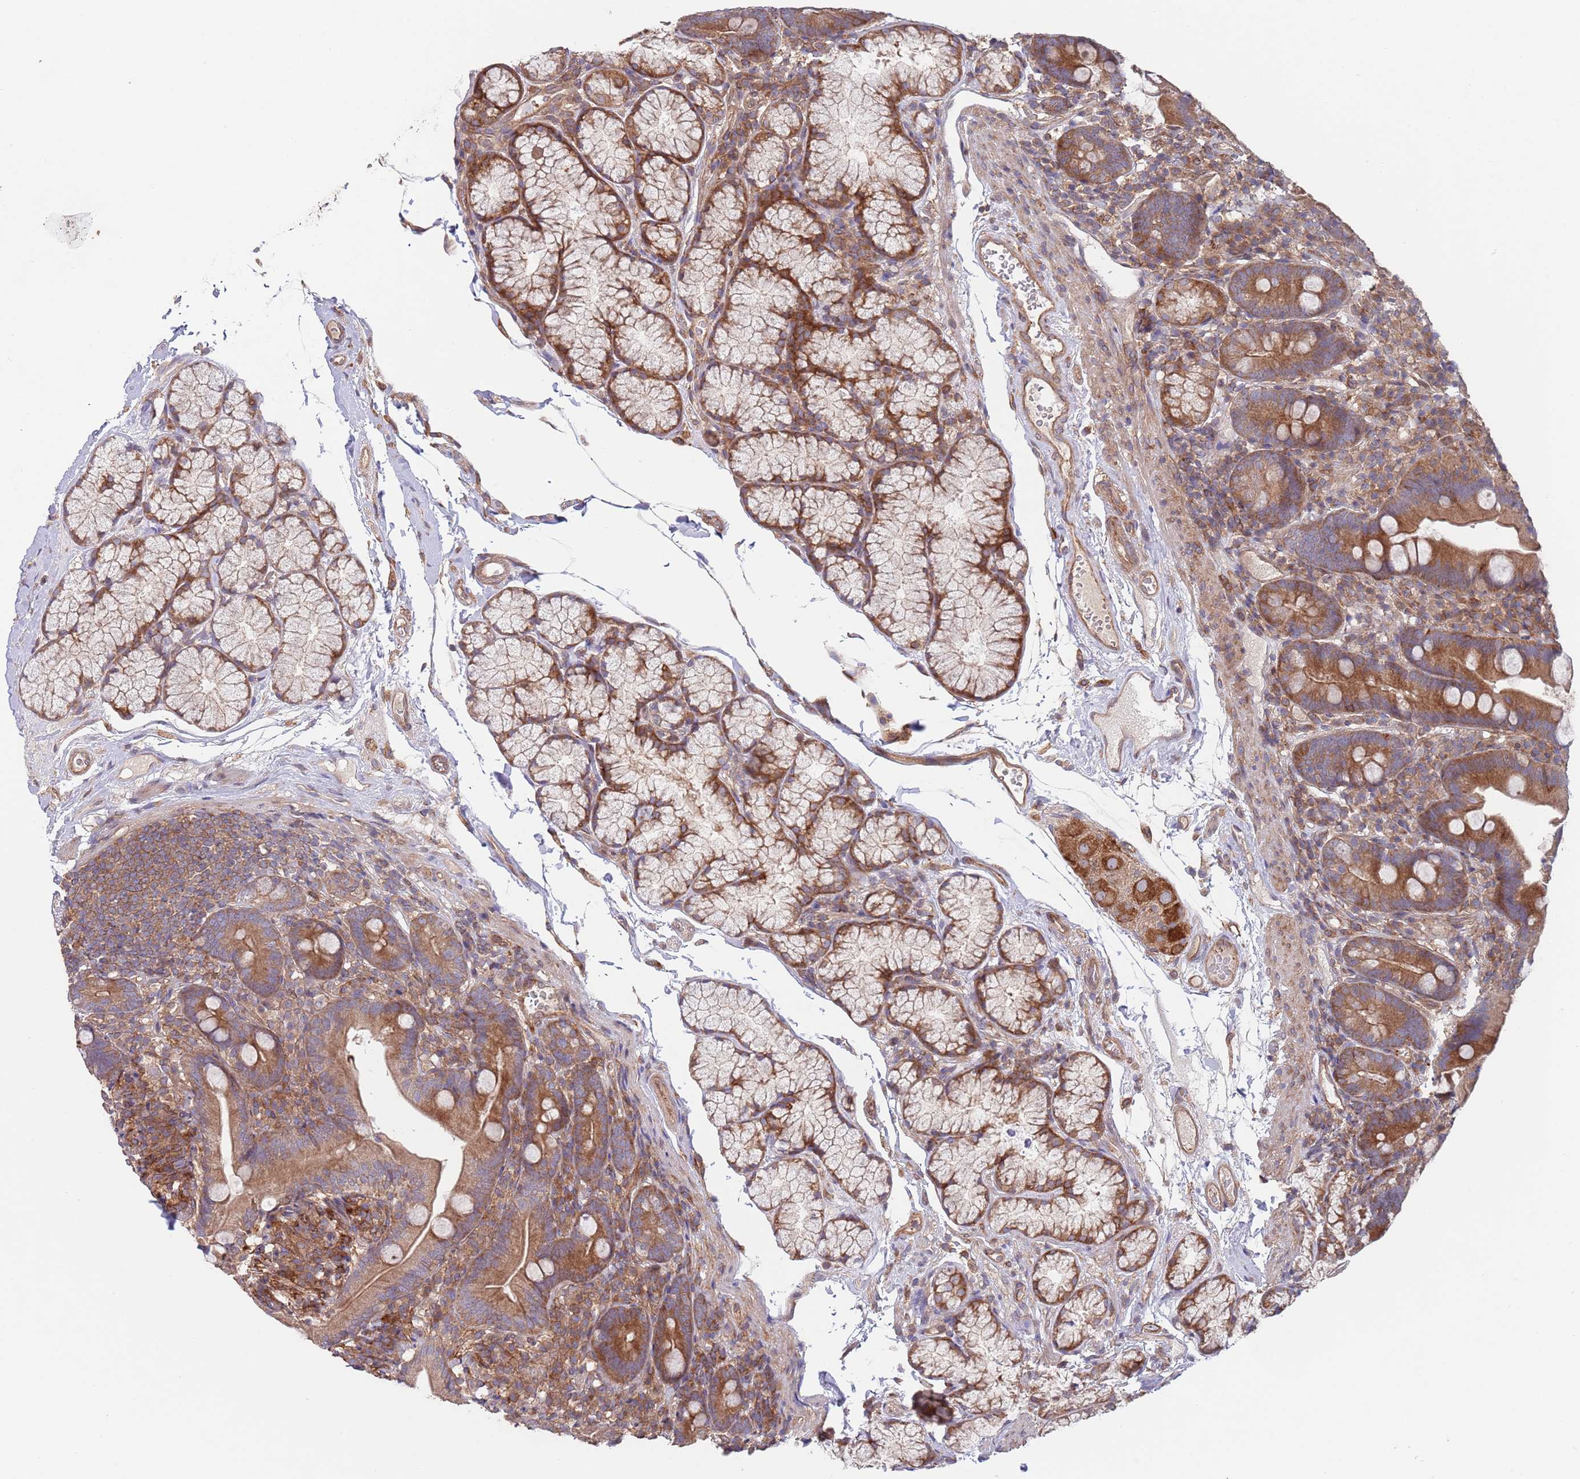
{"staining": {"intensity": "moderate", "quantity": ">75%", "location": "cytoplasmic/membranous"}, "tissue": "duodenum", "cell_type": "Glandular cells", "image_type": "normal", "snomed": [{"axis": "morphology", "description": "Normal tissue, NOS"}, {"axis": "topography", "description": "Duodenum"}], "caption": "IHC micrograph of normal duodenum stained for a protein (brown), which shows medium levels of moderate cytoplasmic/membranous positivity in approximately >75% of glandular cells.", "gene": "RNF19B", "patient": {"sex": "female", "age": 67}}